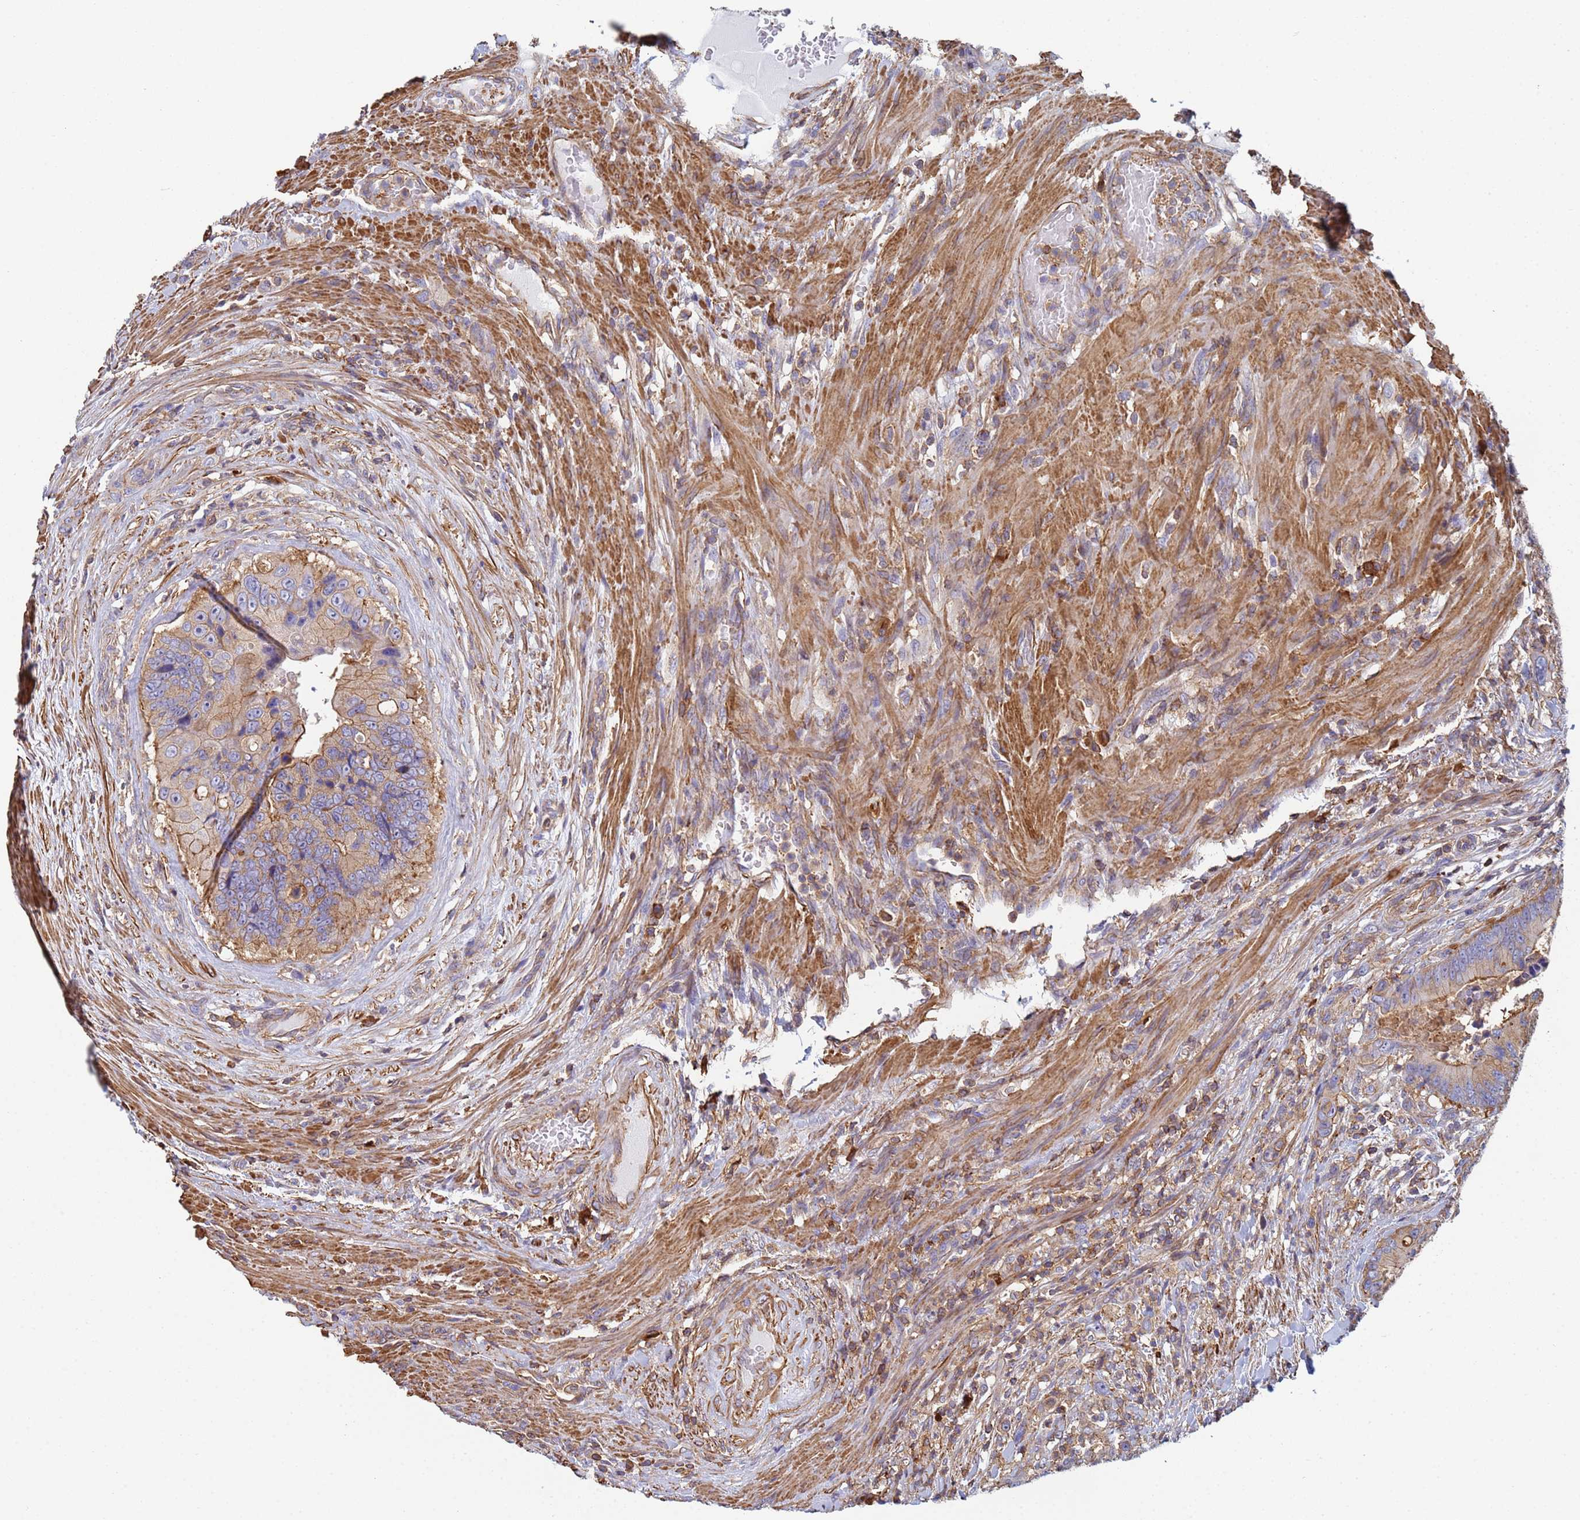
{"staining": {"intensity": "moderate", "quantity": ">75%", "location": "cytoplasmic/membranous"}, "tissue": "colorectal cancer", "cell_type": "Tumor cells", "image_type": "cancer", "snomed": [{"axis": "morphology", "description": "Adenocarcinoma, NOS"}, {"axis": "topography", "description": "Colon"}], "caption": "IHC photomicrograph of neoplastic tissue: human colorectal cancer stained using immunohistochemistry shows medium levels of moderate protein expression localized specifically in the cytoplasmic/membranous of tumor cells, appearing as a cytoplasmic/membranous brown color.", "gene": "ZNG1B", "patient": {"sex": "male", "age": 84}}